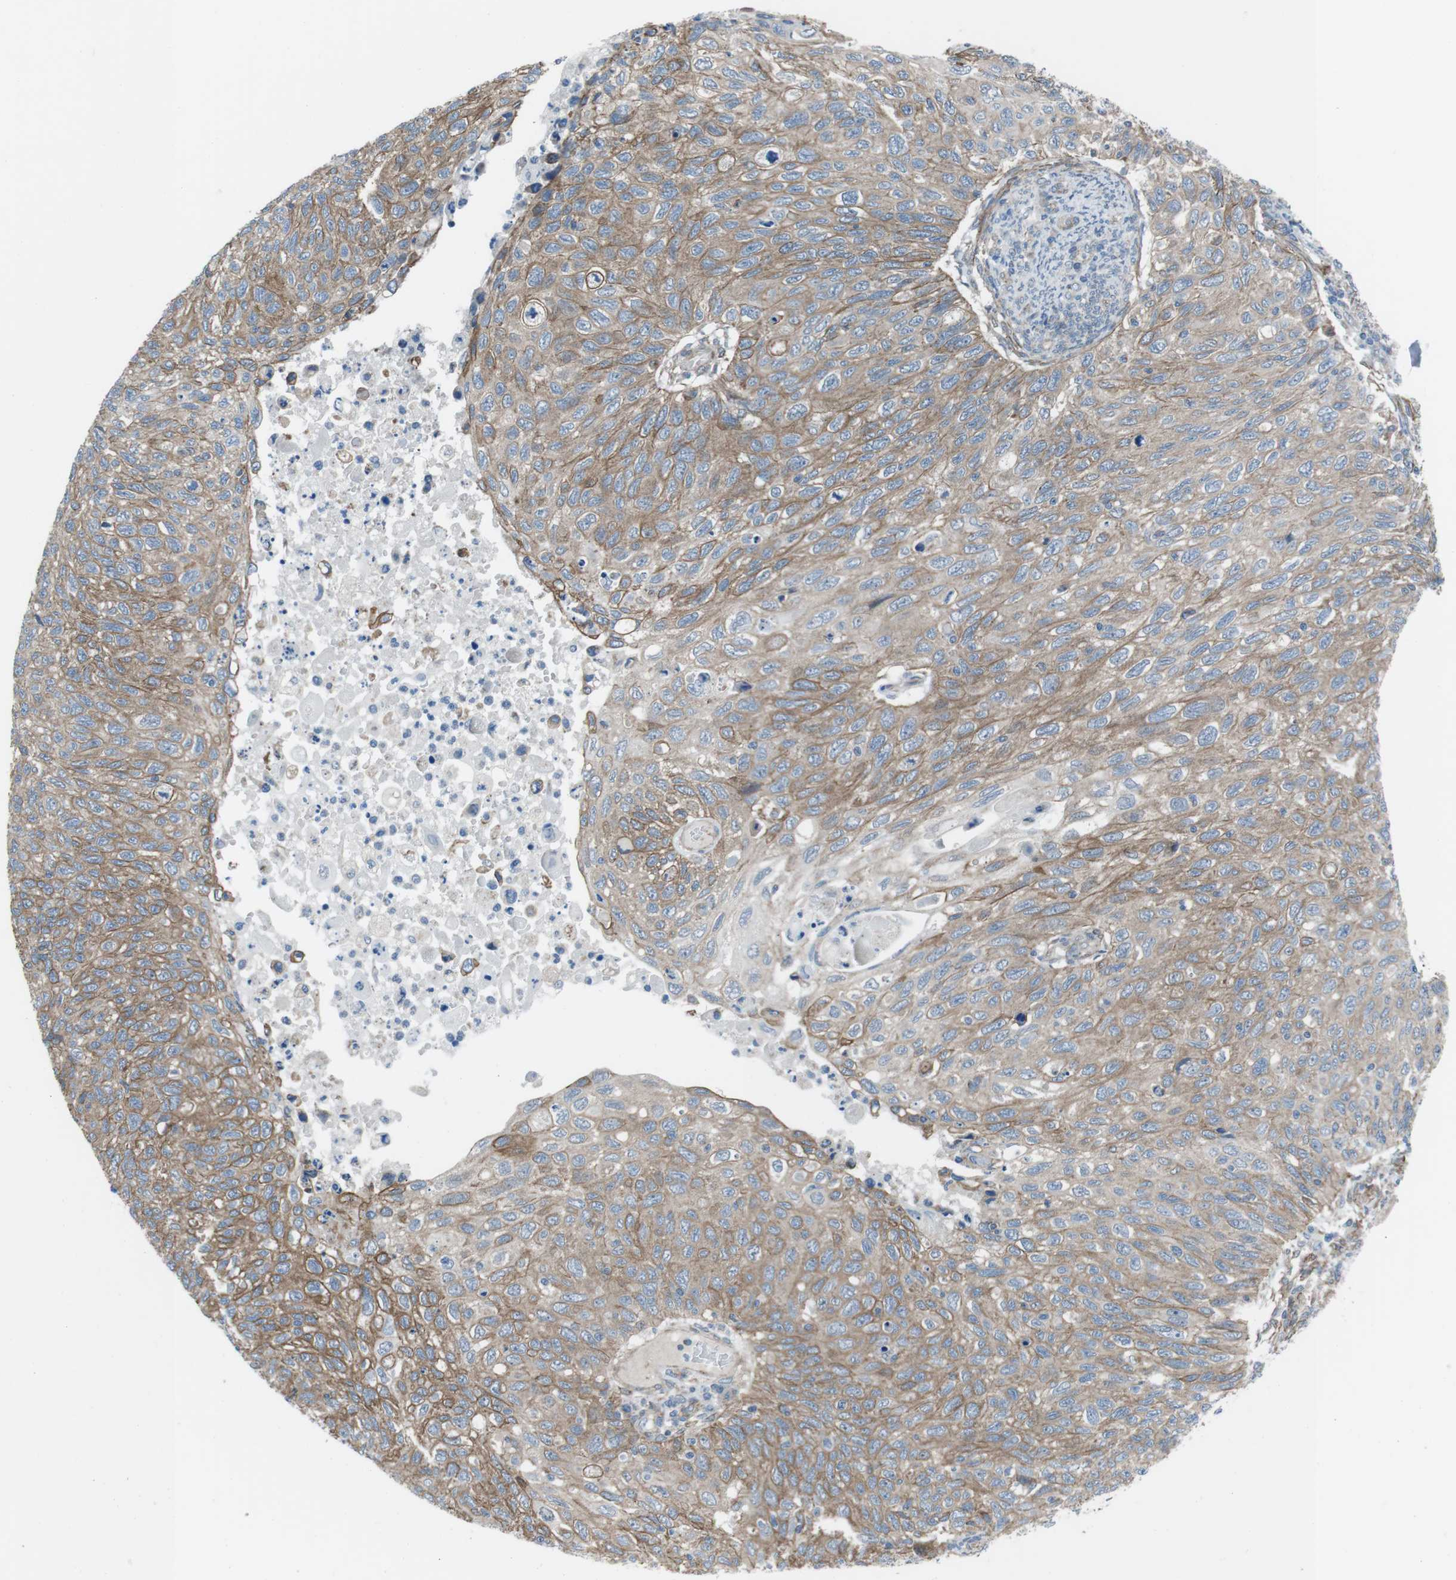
{"staining": {"intensity": "moderate", "quantity": ">75%", "location": "cytoplasmic/membranous"}, "tissue": "cervical cancer", "cell_type": "Tumor cells", "image_type": "cancer", "snomed": [{"axis": "morphology", "description": "Squamous cell carcinoma, NOS"}, {"axis": "topography", "description": "Cervix"}], "caption": "Moderate cytoplasmic/membranous staining for a protein is seen in approximately >75% of tumor cells of squamous cell carcinoma (cervical) using IHC.", "gene": "FAM174B", "patient": {"sex": "female", "age": 70}}